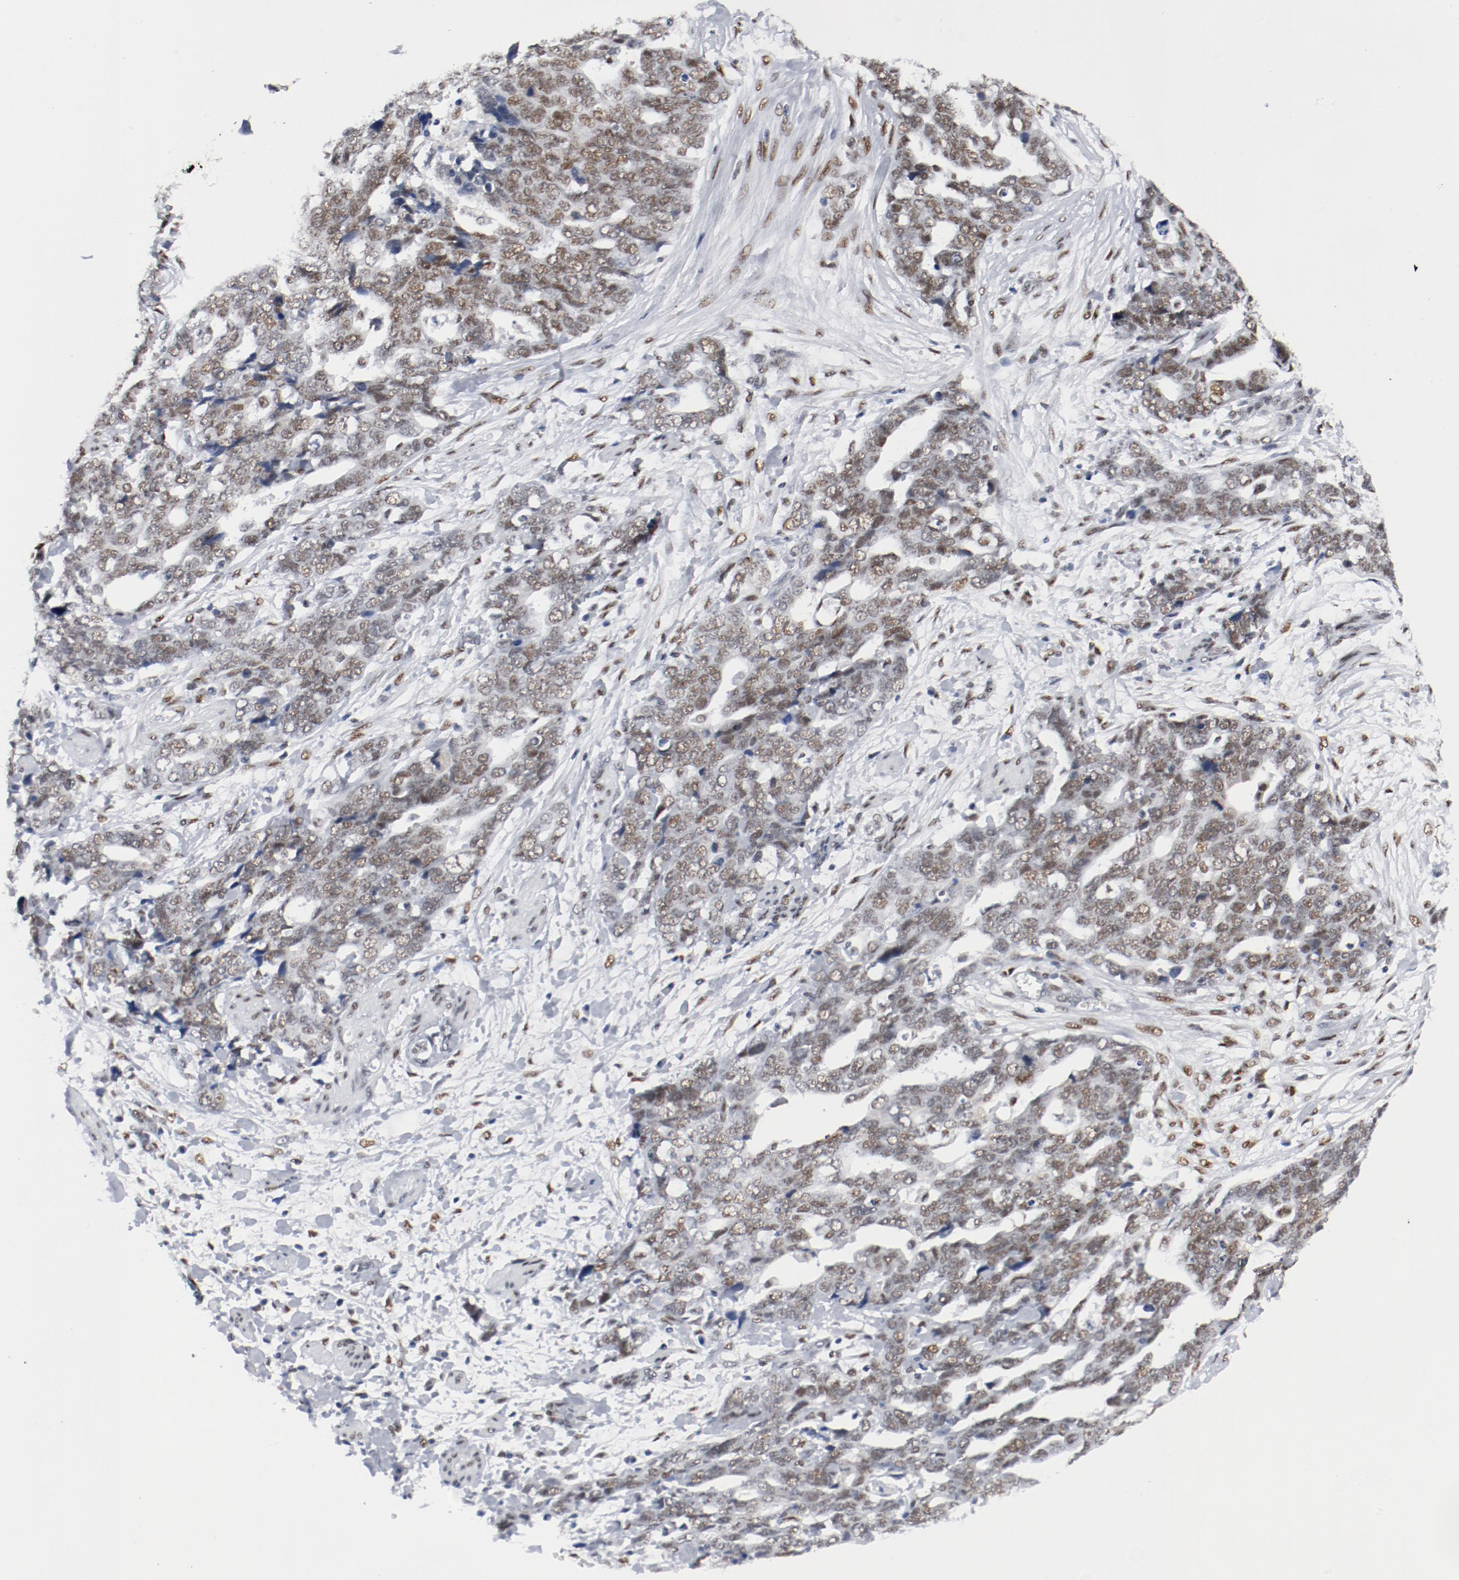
{"staining": {"intensity": "moderate", "quantity": ">75%", "location": "nuclear"}, "tissue": "ovarian cancer", "cell_type": "Tumor cells", "image_type": "cancer", "snomed": [{"axis": "morphology", "description": "Normal tissue, NOS"}, {"axis": "morphology", "description": "Cystadenocarcinoma, serous, NOS"}, {"axis": "topography", "description": "Fallopian tube"}, {"axis": "topography", "description": "Ovary"}], "caption": "Brown immunohistochemical staining in human serous cystadenocarcinoma (ovarian) exhibits moderate nuclear positivity in approximately >75% of tumor cells.", "gene": "ARNT", "patient": {"sex": "female", "age": 56}}